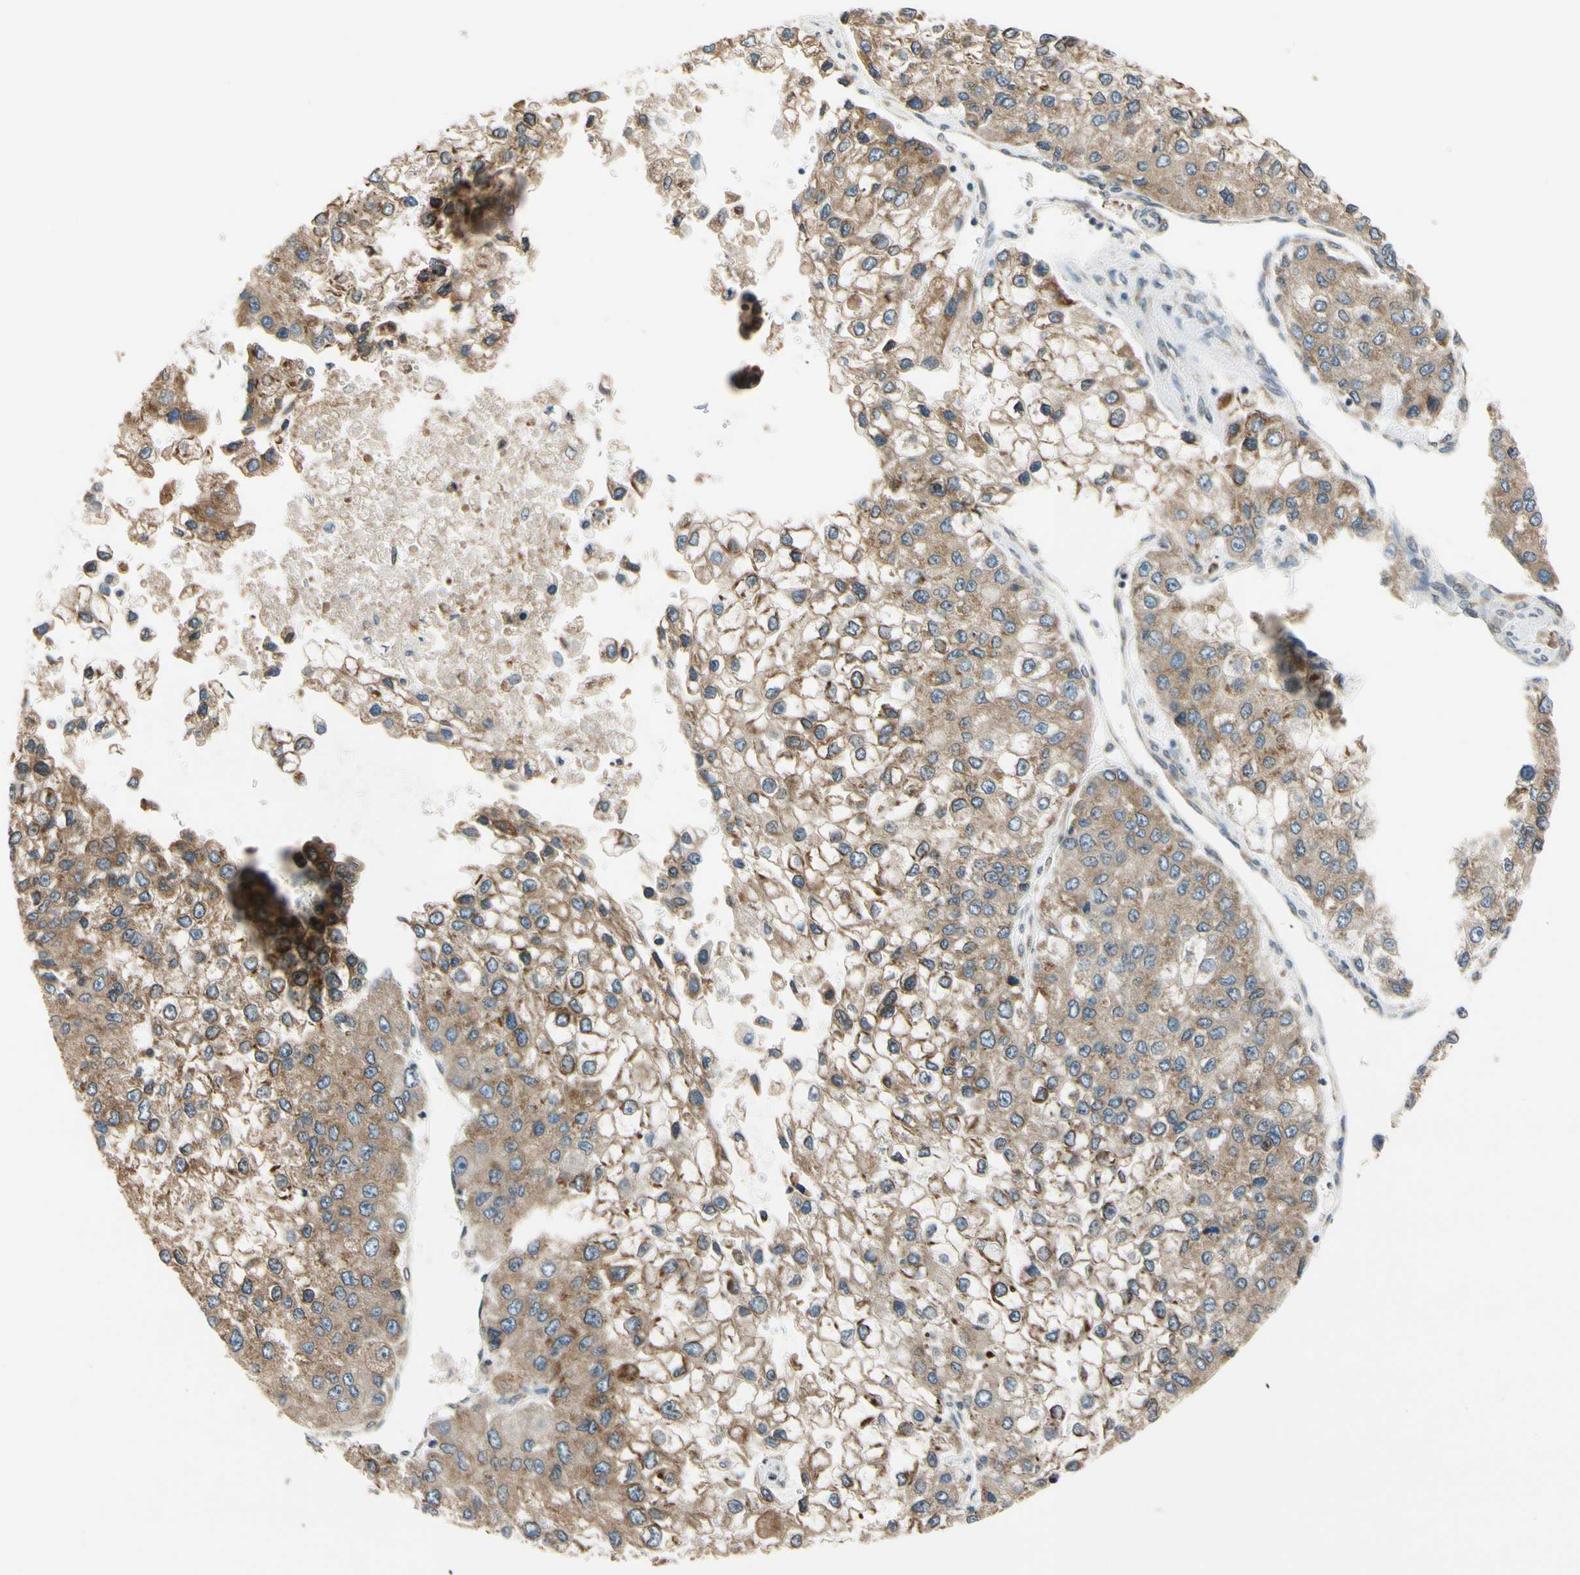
{"staining": {"intensity": "moderate", "quantity": ">75%", "location": "cytoplasmic/membranous"}, "tissue": "liver cancer", "cell_type": "Tumor cells", "image_type": "cancer", "snomed": [{"axis": "morphology", "description": "Carcinoma, Hepatocellular, NOS"}, {"axis": "topography", "description": "Liver"}], "caption": "Liver cancer stained for a protein demonstrates moderate cytoplasmic/membranous positivity in tumor cells.", "gene": "RPN2", "patient": {"sex": "female", "age": 66}}